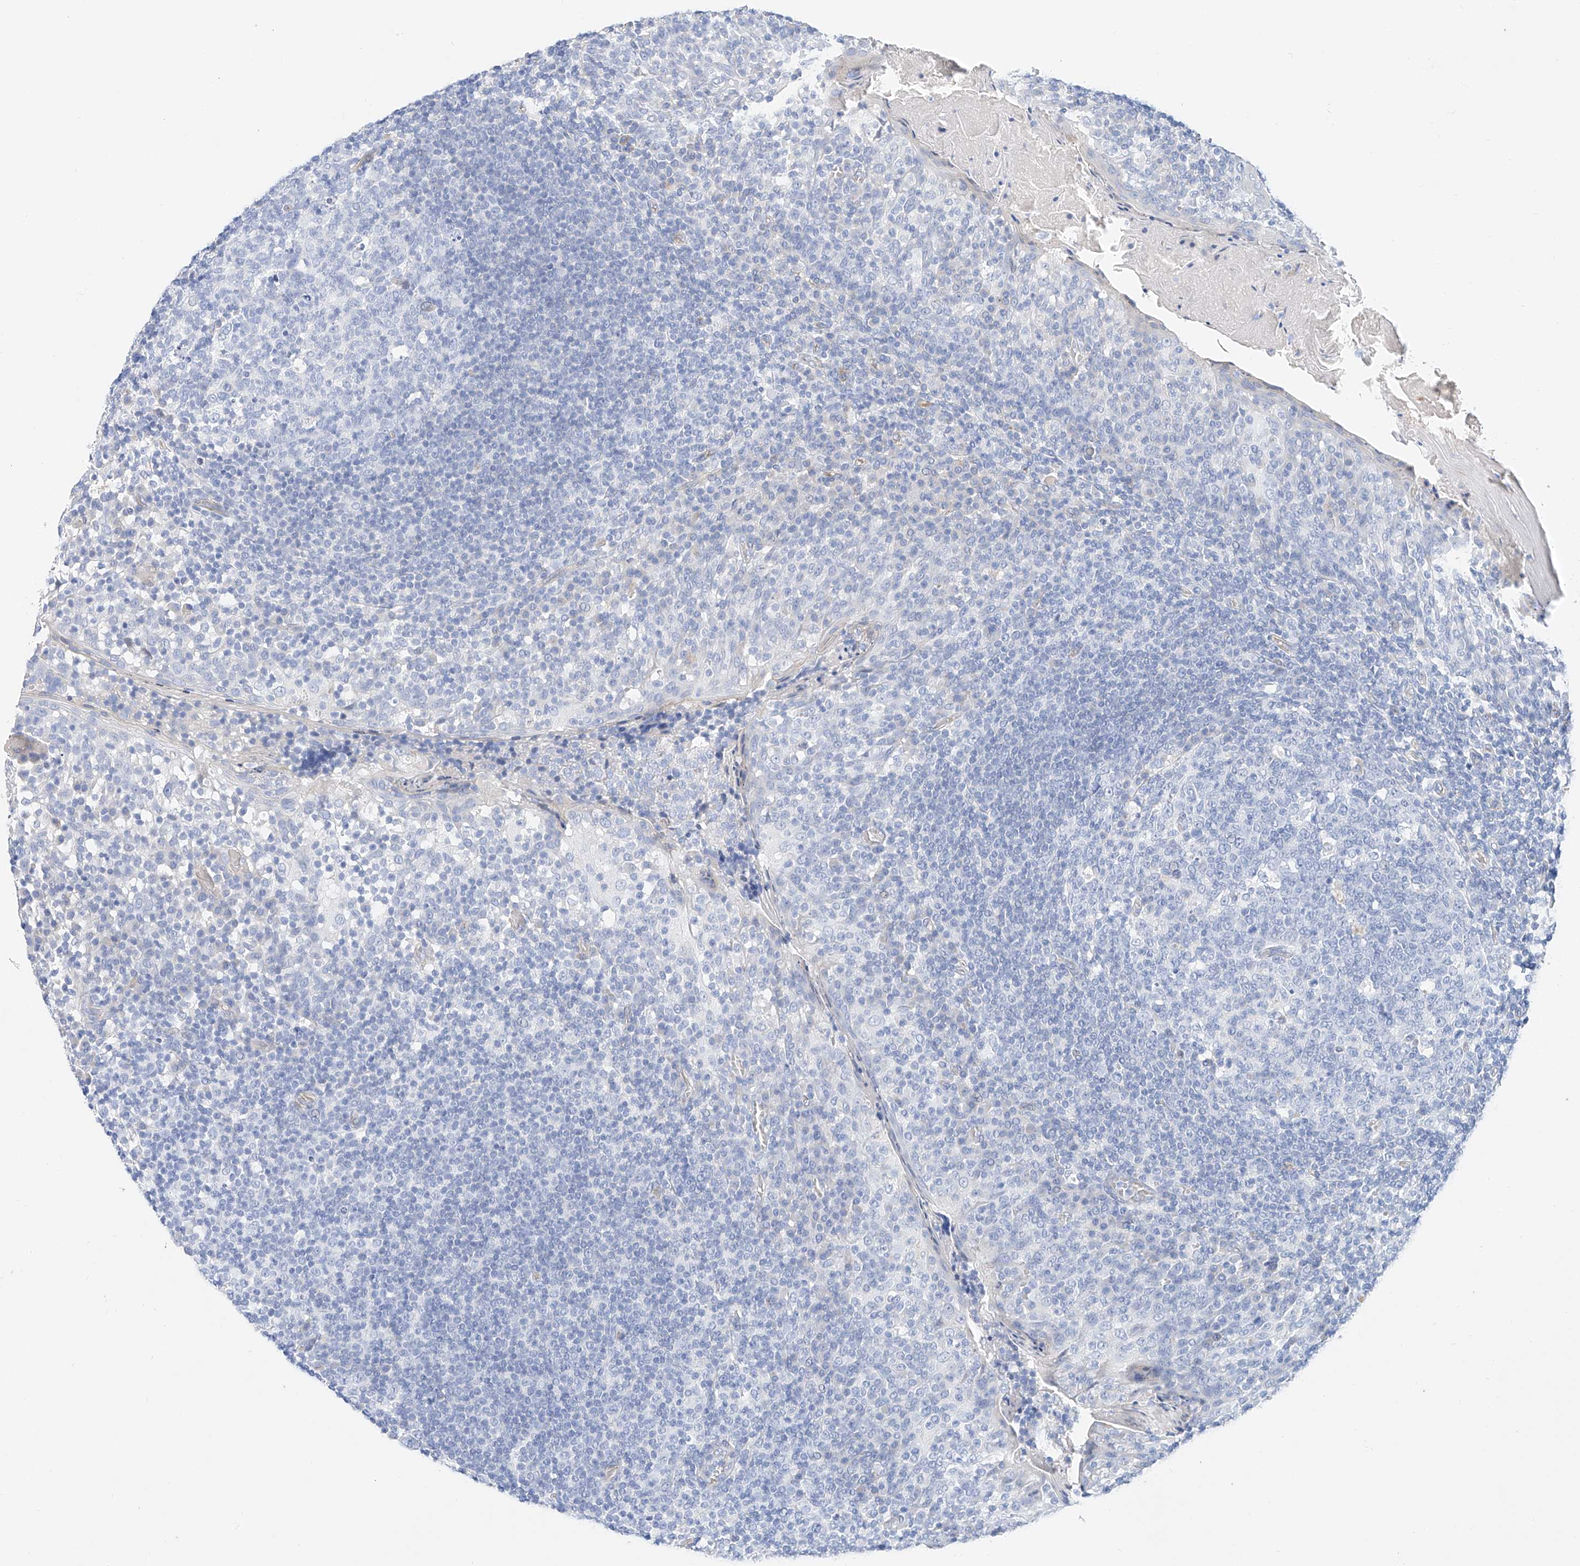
{"staining": {"intensity": "negative", "quantity": "none", "location": "none"}, "tissue": "tonsil", "cell_type": "Germinal center cells", "image_type": "normal", "snomed": [{"axis": "morphology", "description": "Normal tissue, NOS"}, {"axis": "topography", "description": "Tonsil"}], "caption": "Germinal center cells show no significant staining in unremarkable tonsil.", "gene": "SBSPON", "patient": {"sex": "female", "age": 19}}